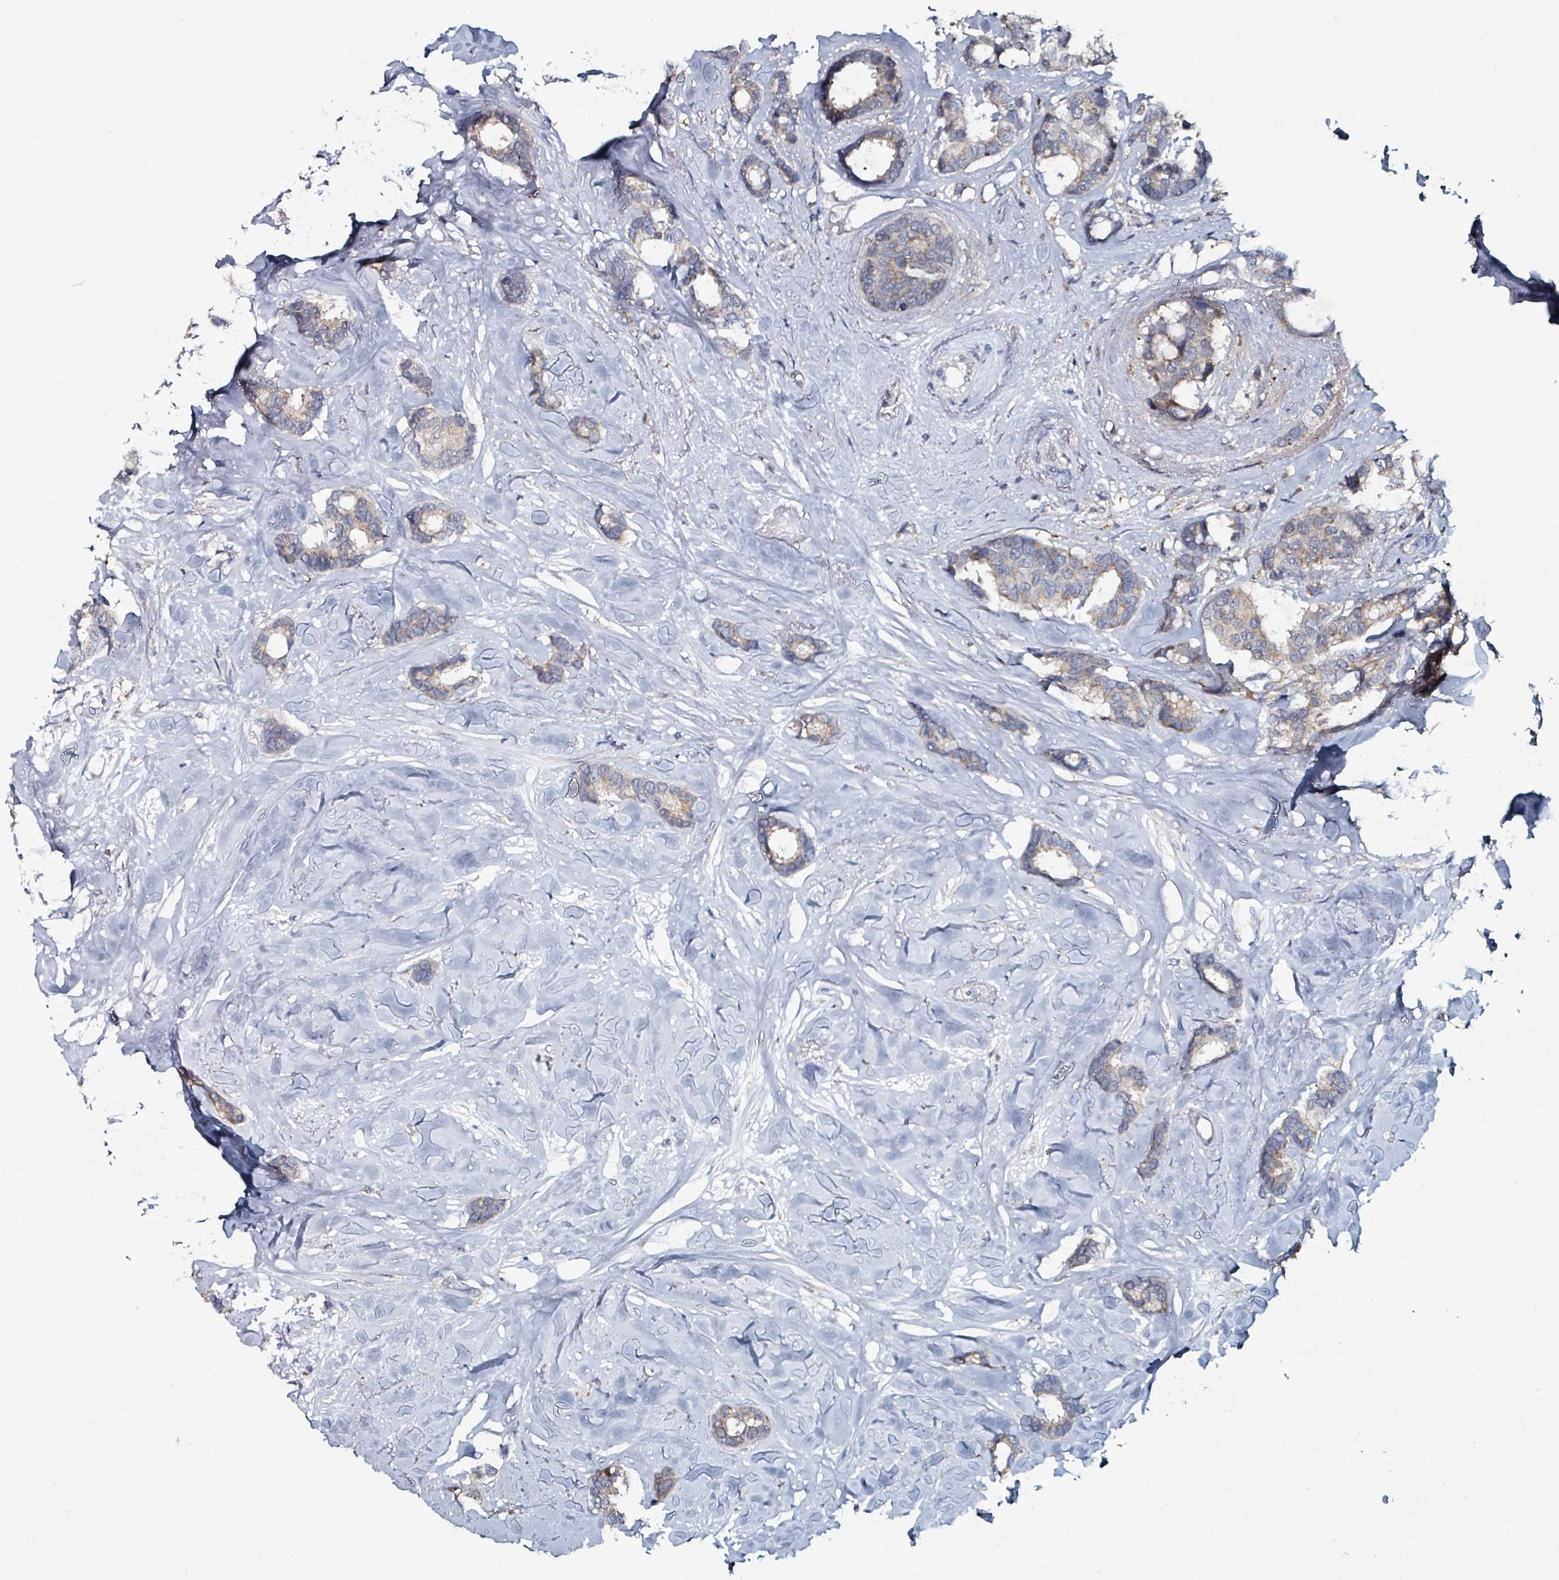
{"staining": {"intensity": "weak", "quantity": "<25%", "location": "cytoplasmic/membranous"}, "tissue": "breast cancer", "cell_type": "Tumor cells", "image_type": "cancer", "snomed": [{"axis": "morphology", "description": "Duct carcinoma"}, {"axis": "topography", "description": "Breast"}], "caption": "Breast cancer (invasive ductal carcinoma) was stained to show a protein in brown. There is no significant staining in tumor cells.", "gene": "B3GAT3", "patient": {"sex": "female", "age": 87}}